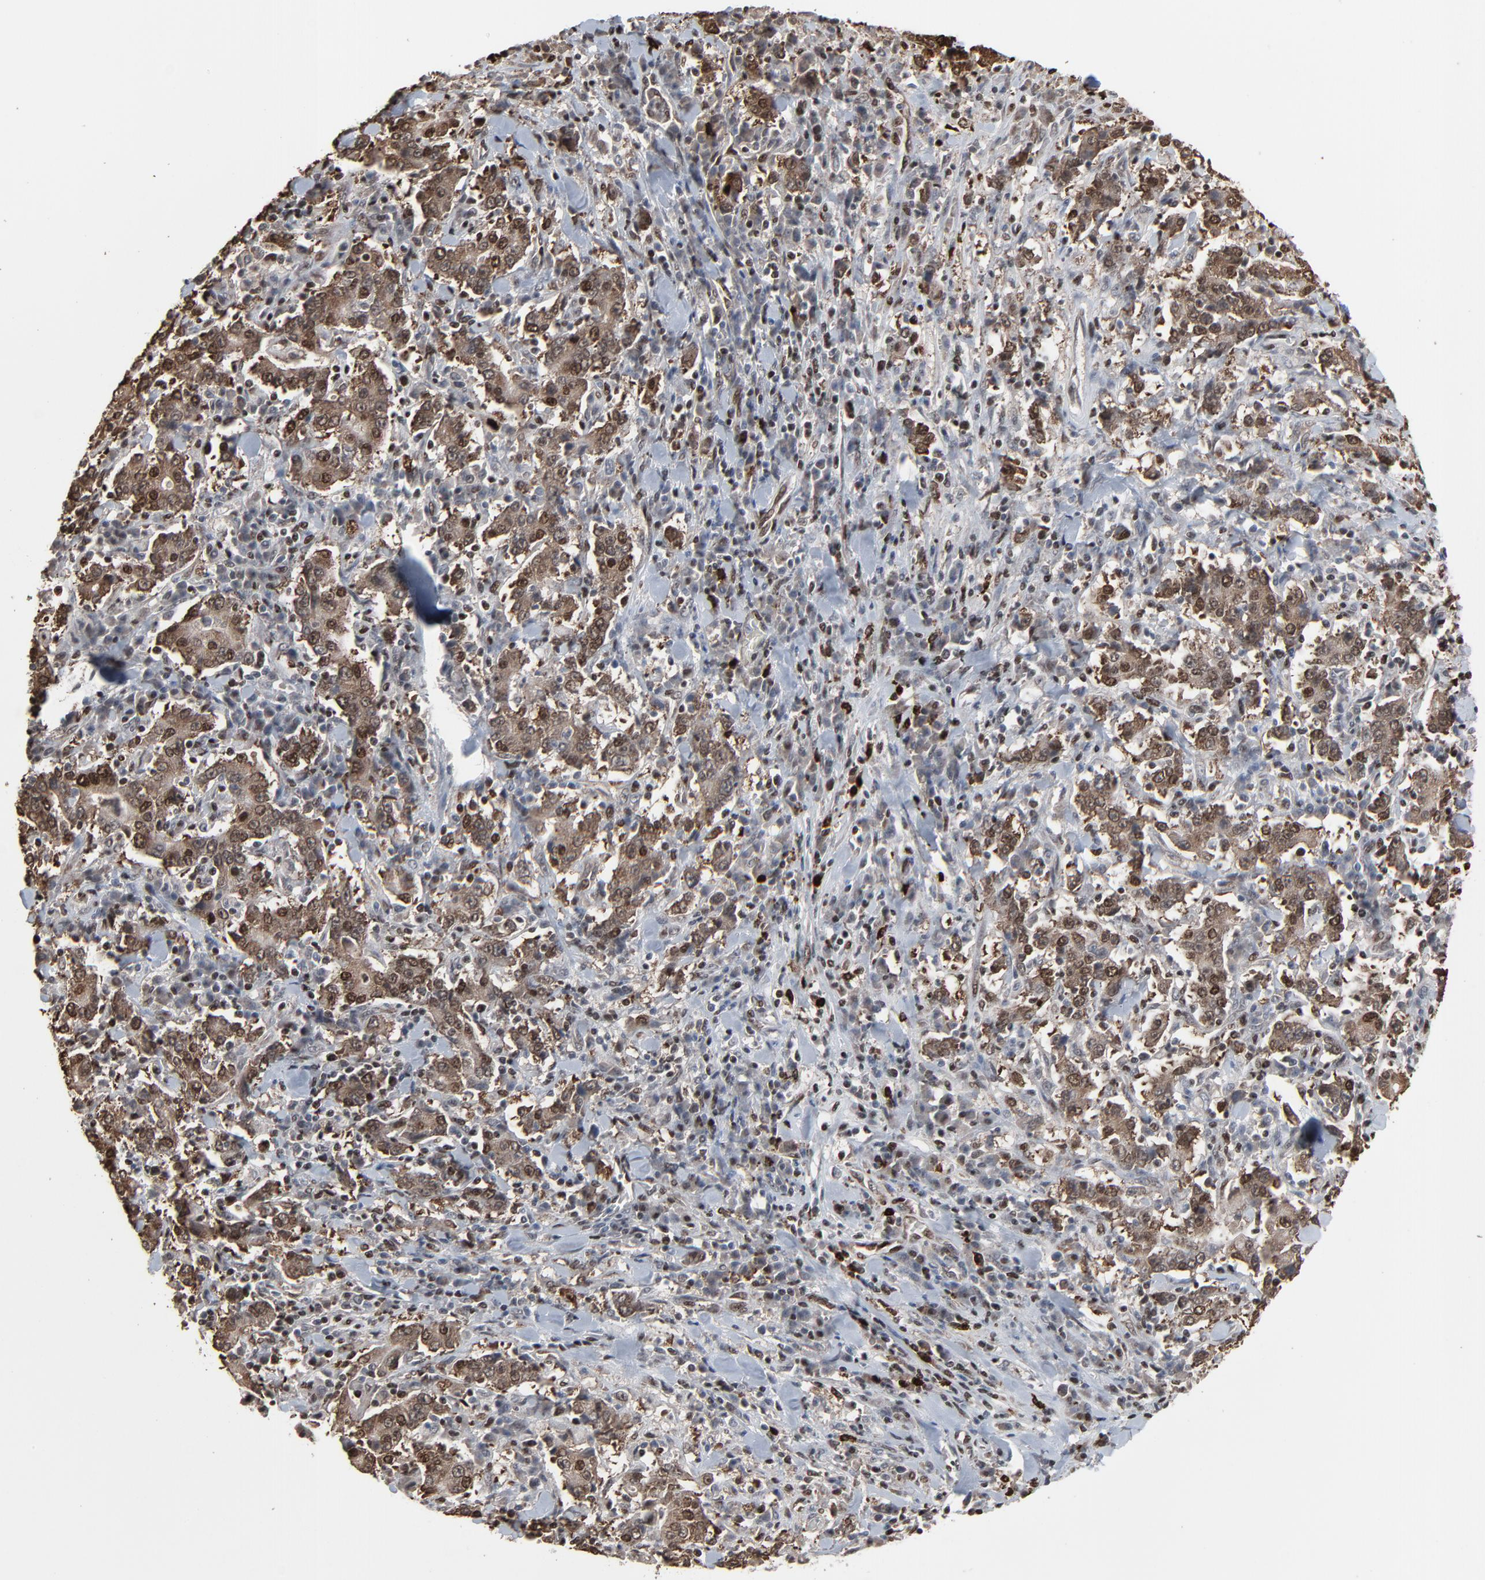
{"staining": {"intensity": "strong", "quantity": ">75%", "location": "cytoplasmic/membranous,nuclear"}, "tissue": "stomach cancer", "cell_type": "Tumor cells", "image_type": "cancer", "snomed": [{"axis": "morphology", "description": "Normal tissue, NOS"}, {"axis": "morphology", "description": "Adenocarcinoma, NOS"}, {"axis": "topography", "description": "Stomach, upper"}, {"axis": "topography", "description": "Stomach"}], "caption": "Protein staining exhibits strong cytoplasmic/membranous and nuclear staining in about >75% of tumor cells in stomach adenocarcinoma. The staining is performed using DAB brown chromogen to label protein expression. The nuclei are counter-stained blue using hematoxylin.", "gene": "MEIS2", "patient": {"sex": "male", "age": 59}}